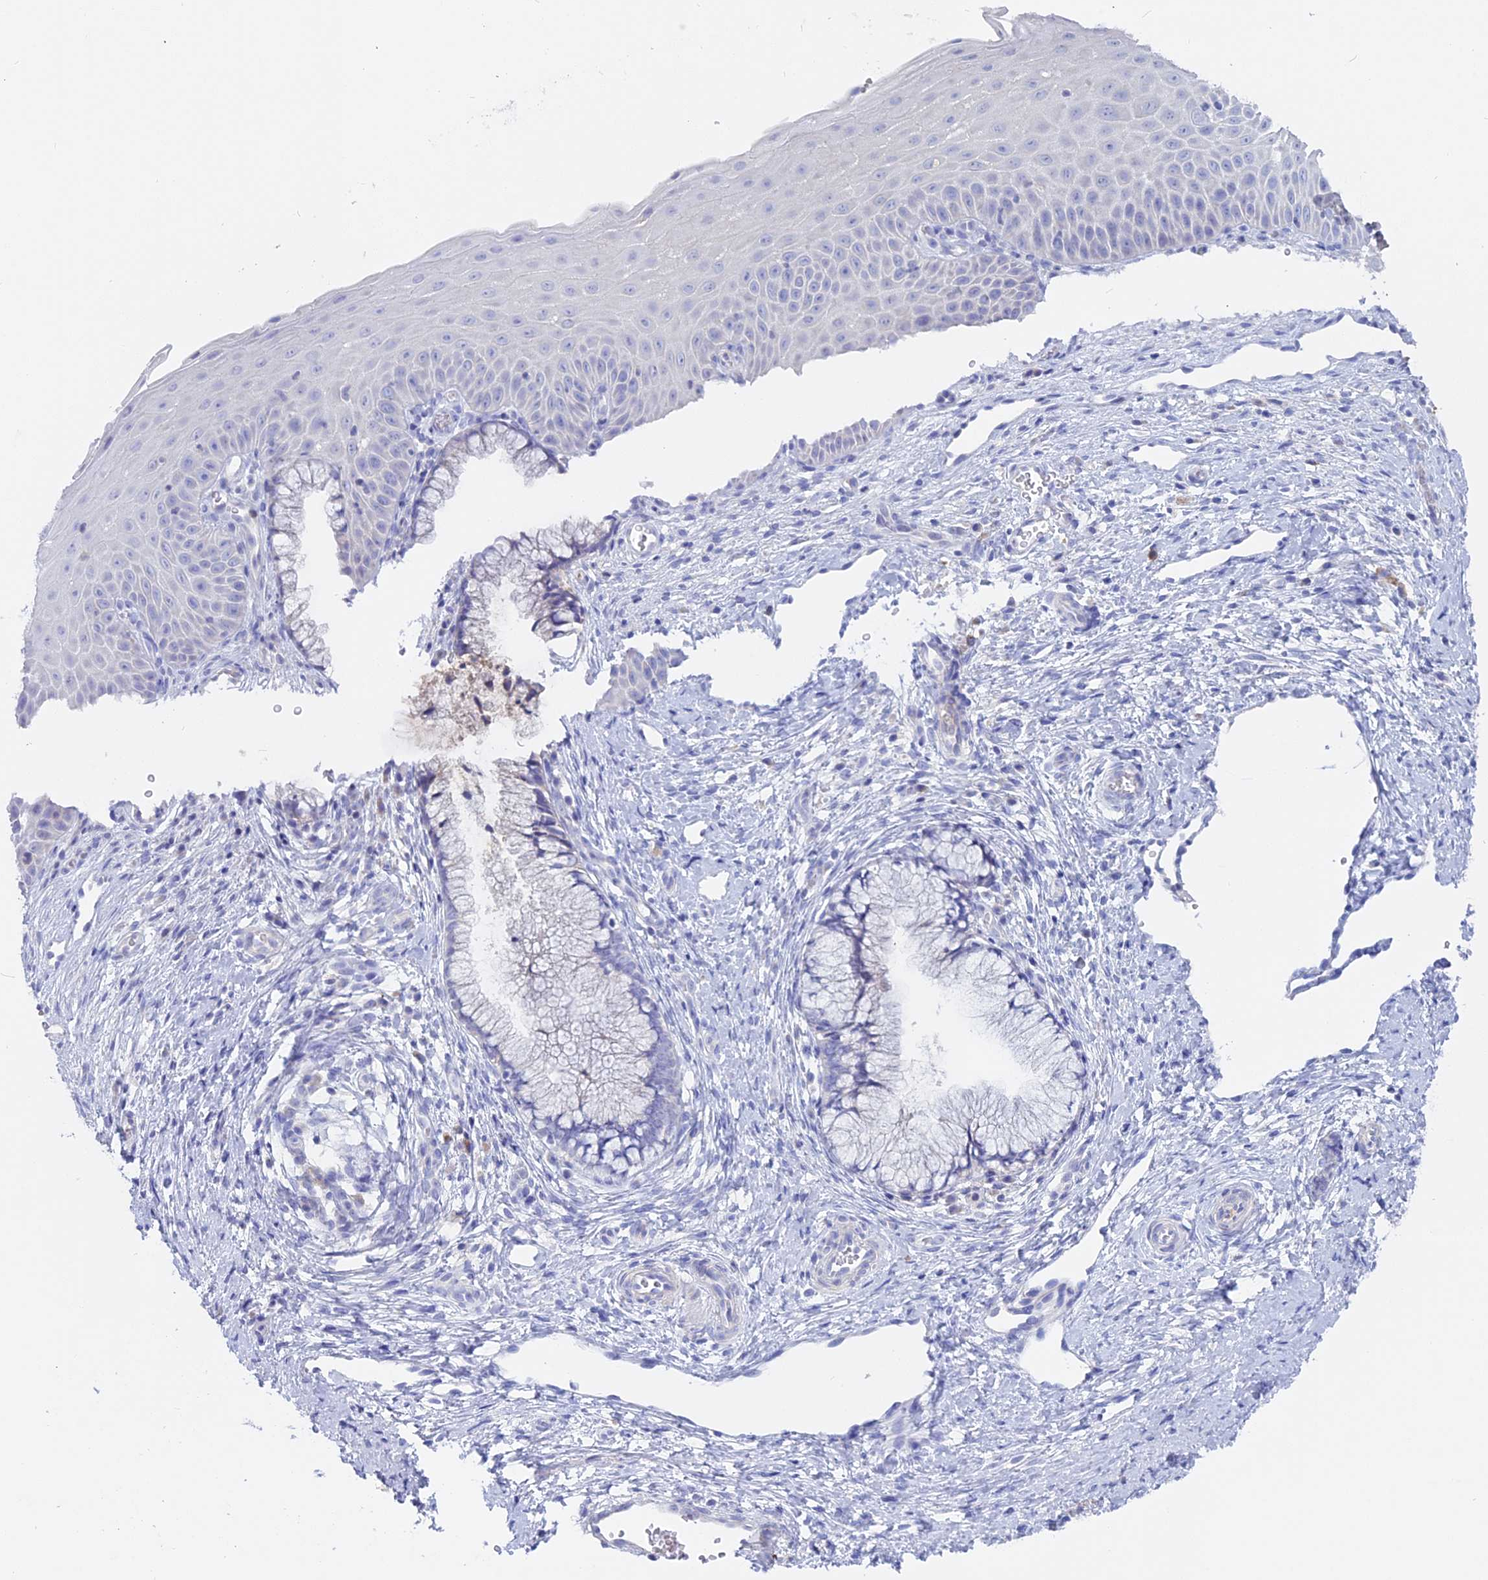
{"staining": {"intensity": "negative", "quantity": "none", "location": "none"}, "tissue": "cervix", "cell_type": "Glandular cells", "image_type": "normal", "snomed": [{"axis": "morphology", "description": "Normal tissue, NOS"}, {"axis": "topography", "description": "Cervix"}], "caption": "Immunohistochemistry of benign cervix demonstrates no expression in glandular cells. (DAB immunohistochemistry (IHC) with hematoxylin counter stain).", "gene": "ADGRA1", "patient": {"sex": "female", "age": 36}}